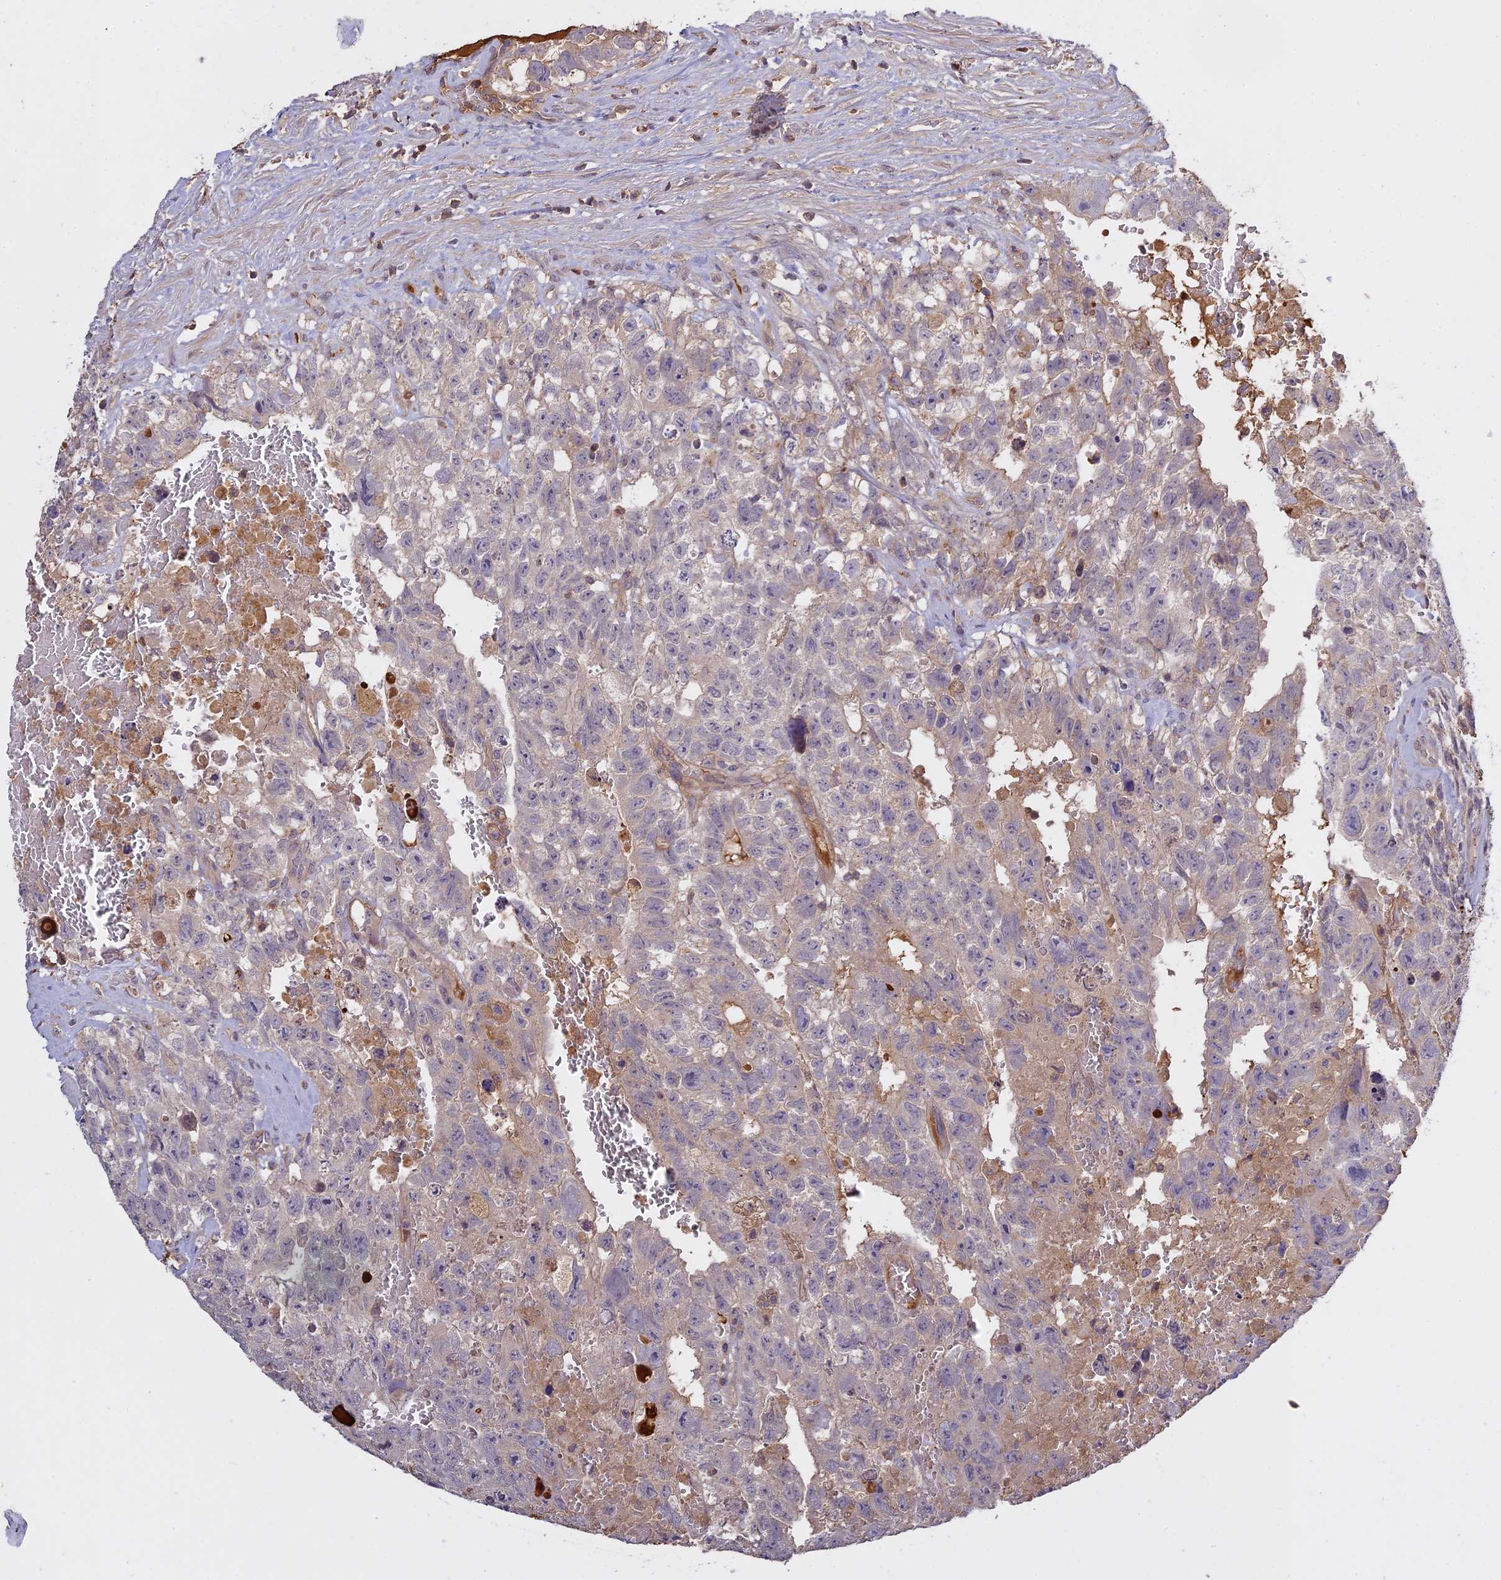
{"staining": {"intensity": "negative", "quantity": "none", "location": "none"}, "tissue": "testis cancer", "cell_type": "Tumor cells", "image_type": "cancer", "snomed": [{"axis": "morphology", "description": "Carcinoma, Embryonal, NOS"}, {"axis": "topography", "description": "Testis"}], "caption": "The immunohistochemistry histopathology image has no significant staining in tumor cells of testis cancer tissue. (Stains: DAB IHC with hematoxylin counter stain, Microscopy: brightfield microscopy at high magnification).", "gene": "CFAP119", "patient": {"sex": "male", "age": 26}}